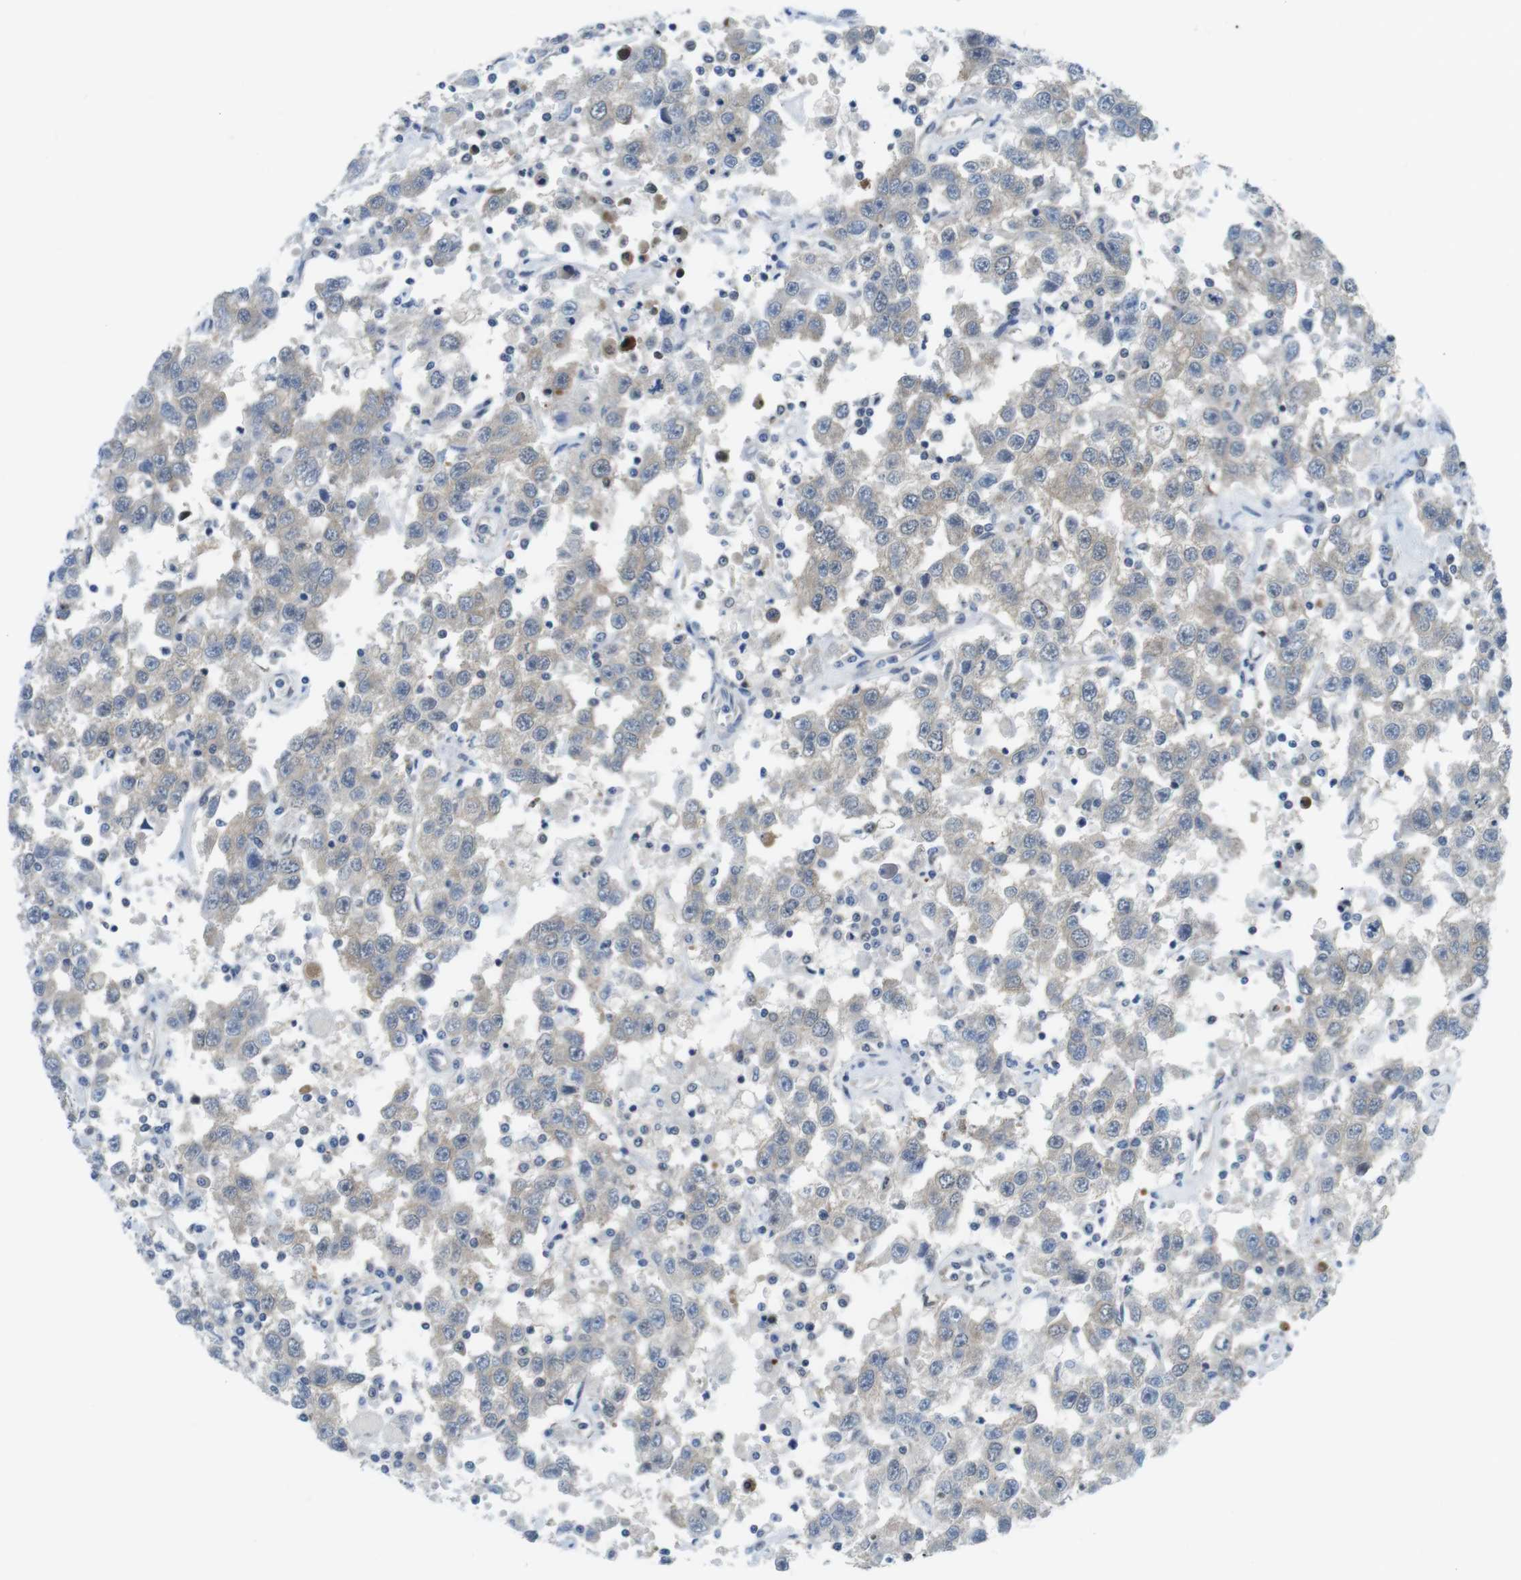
{"staining": {"intensity": "weak", "quantity": ">75%", "location": "cytoplasmic/membranous"}, "tissue": "testis cancer", "cell_type": "Tumor cells", "image_type": "cancer", "snomed": [{"axis": "morphology", "description": "Seminoma, NOS"}, {"axis": "topography", "description": "Testis"}], "caption": "The immunohistochemical stain shows weak cytoplasmic/membranous staining in tumor cells of seminoma (testis) tissue.", "gene": "CASP2", "patient": {"sex": "male", "age": 41}}